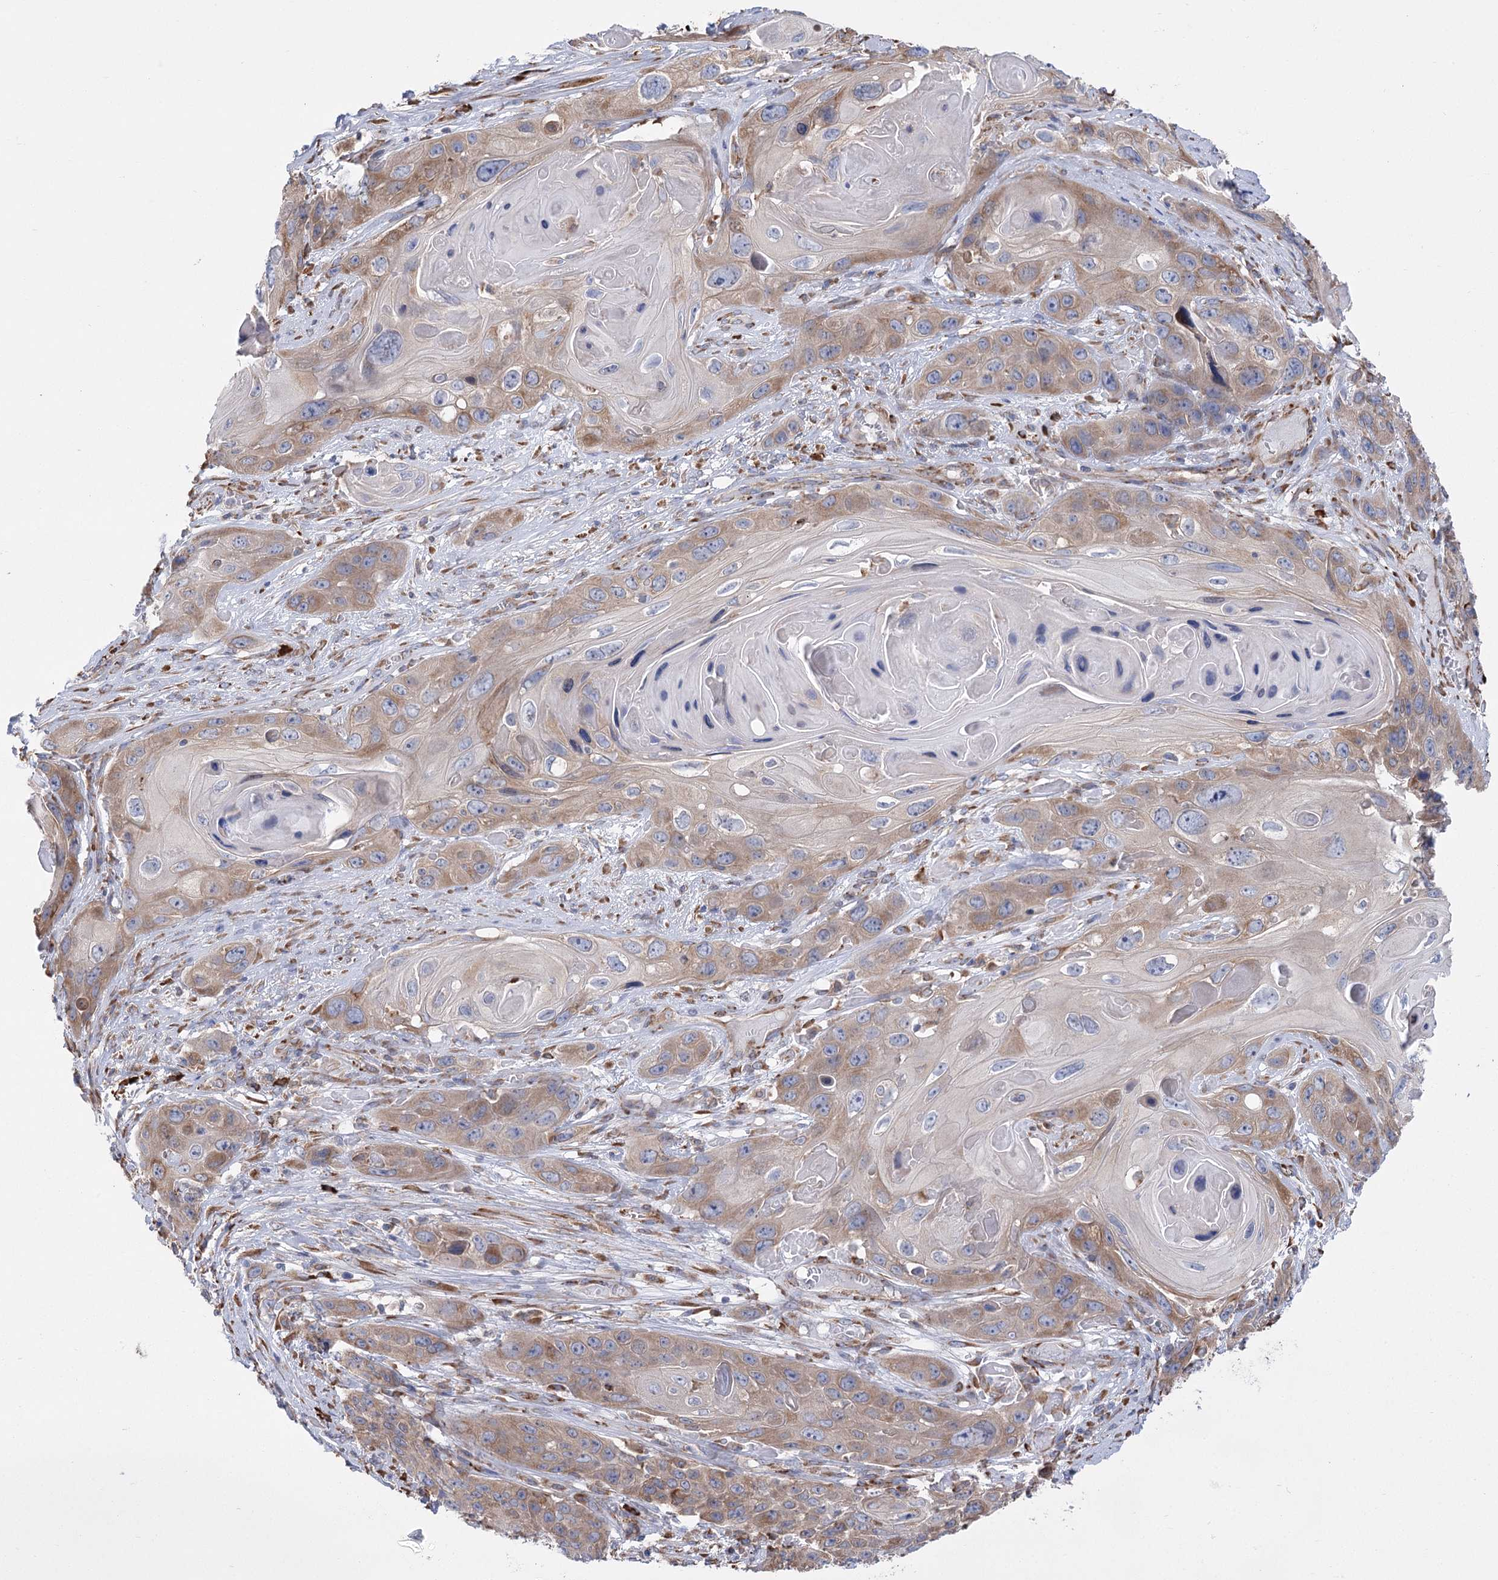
{"staining": {"intensity": "moderate", "quantity": ">75%", "location": "cytoplasmic/membranous"}, "tissue": "skin cancer", "cell_type": "Tumor cells", "image_type": "cancer", "snomed": [{"axis": "morphology", "description": "Squamous cell carcinoma, NOS"}, {"axis": "topography", "description": "Skin"}], "caption": "Tumor cells reveal medium levels of moderate cytoplasmic/membranous expression in about >75% of cells in human skin cancer (squamous cell carcinoma). The protein is stained brown, and the nuclei are stained in blue (DAB (3,3'-diaminobenzidine) IHC with brightfield microscopy, high magnification).", "gene": "METTL24", "patient": {"sex": "male", "age": 55}}